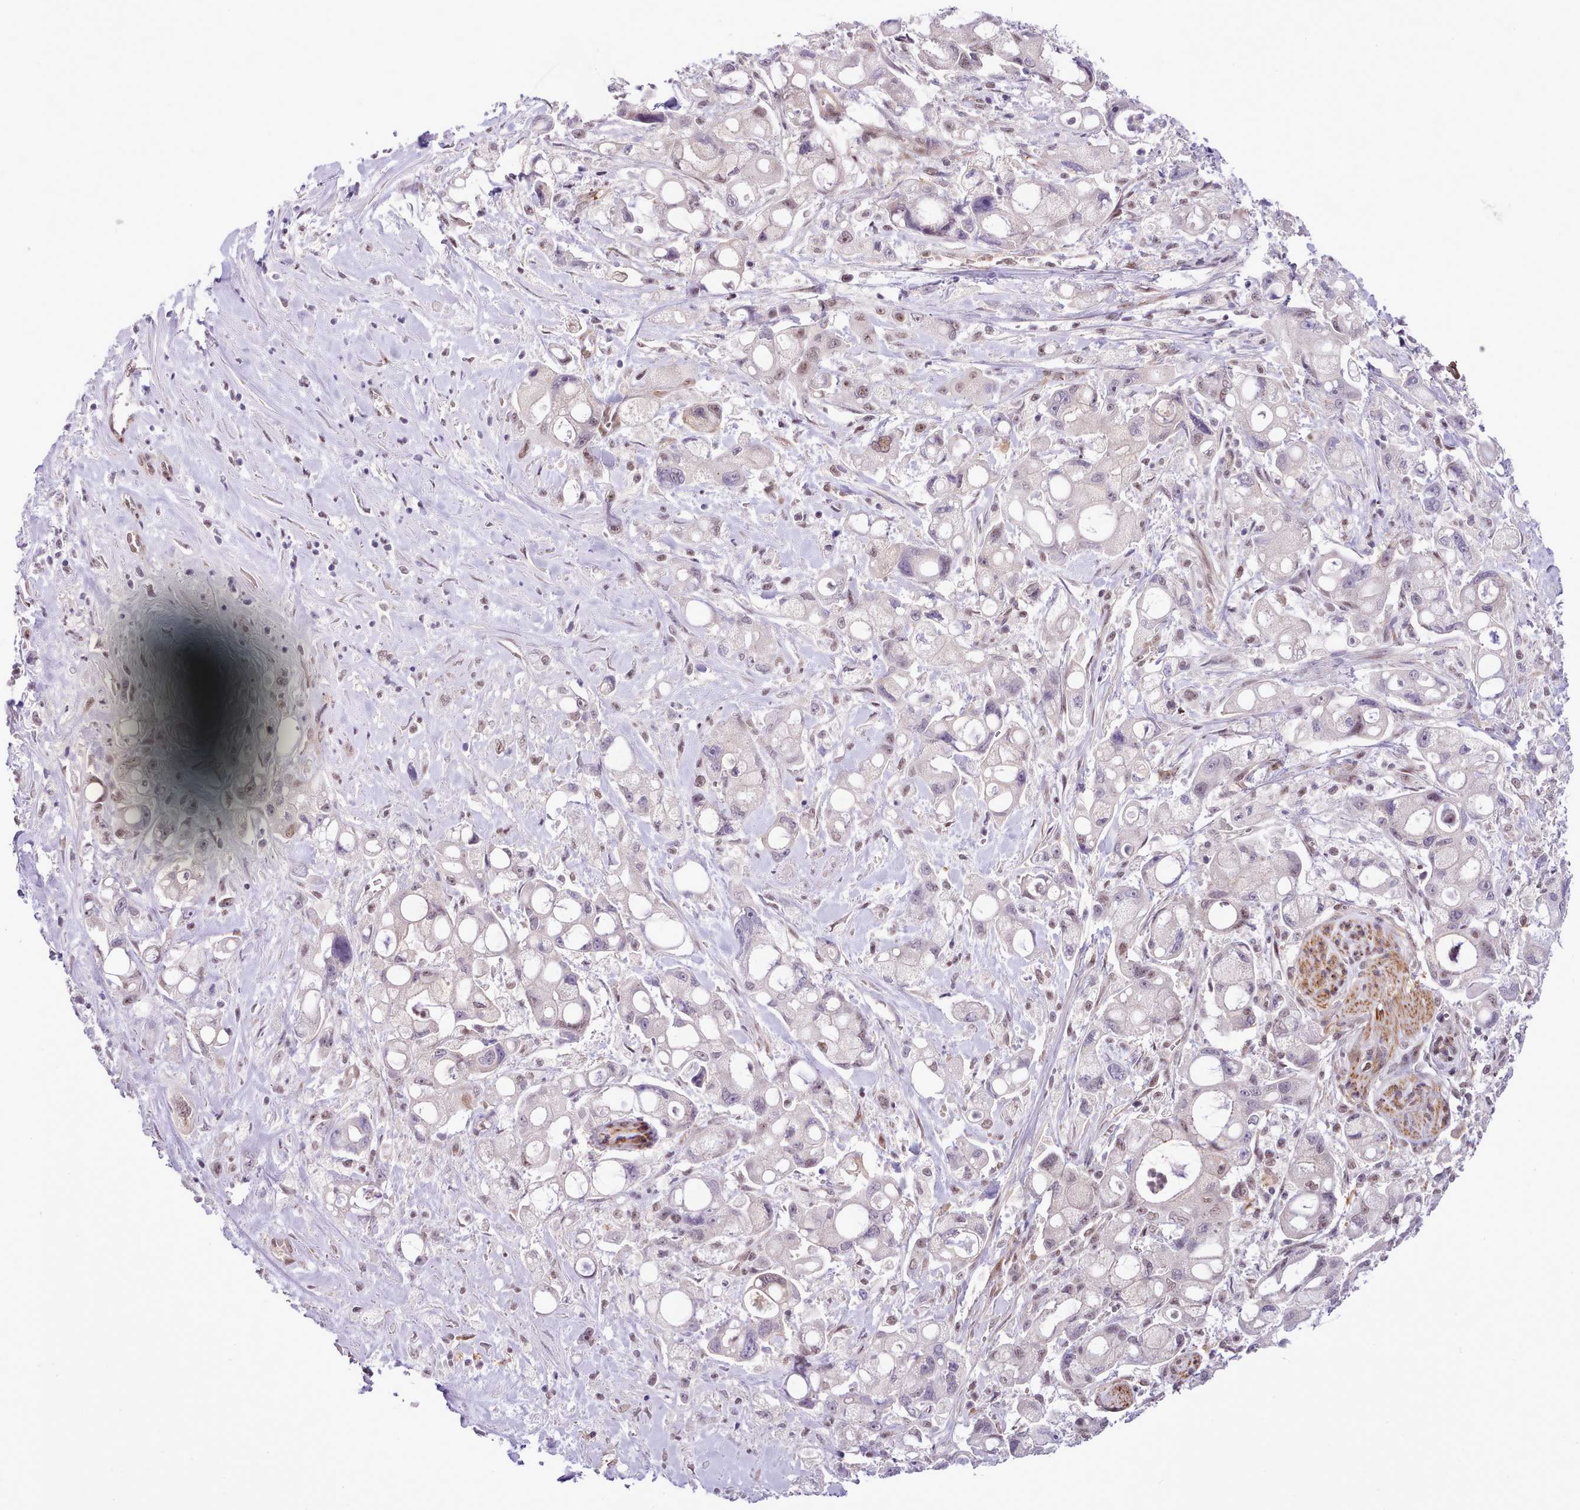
{"staining": {"intensity": "weak", "quantity": "<25%", "location": "nuclear"}, "tissue": "pancreatic cancer", "cell_type": "Tumor cells", "image_type": "cancer", "snomed": [{"axis": "morphology", "description": "Adenocarcinoma, NOS"}, {"axis": "topography", "description": "Pancreas"}], "caption": "High power microscopy histopathology image of an IHC photomicrograph of adenocarcinoma (pancreatic), revealing no significant positivity in tumor cells.", "gene": "HOXB7", "patient": {"sex": "male", "age": 68}}